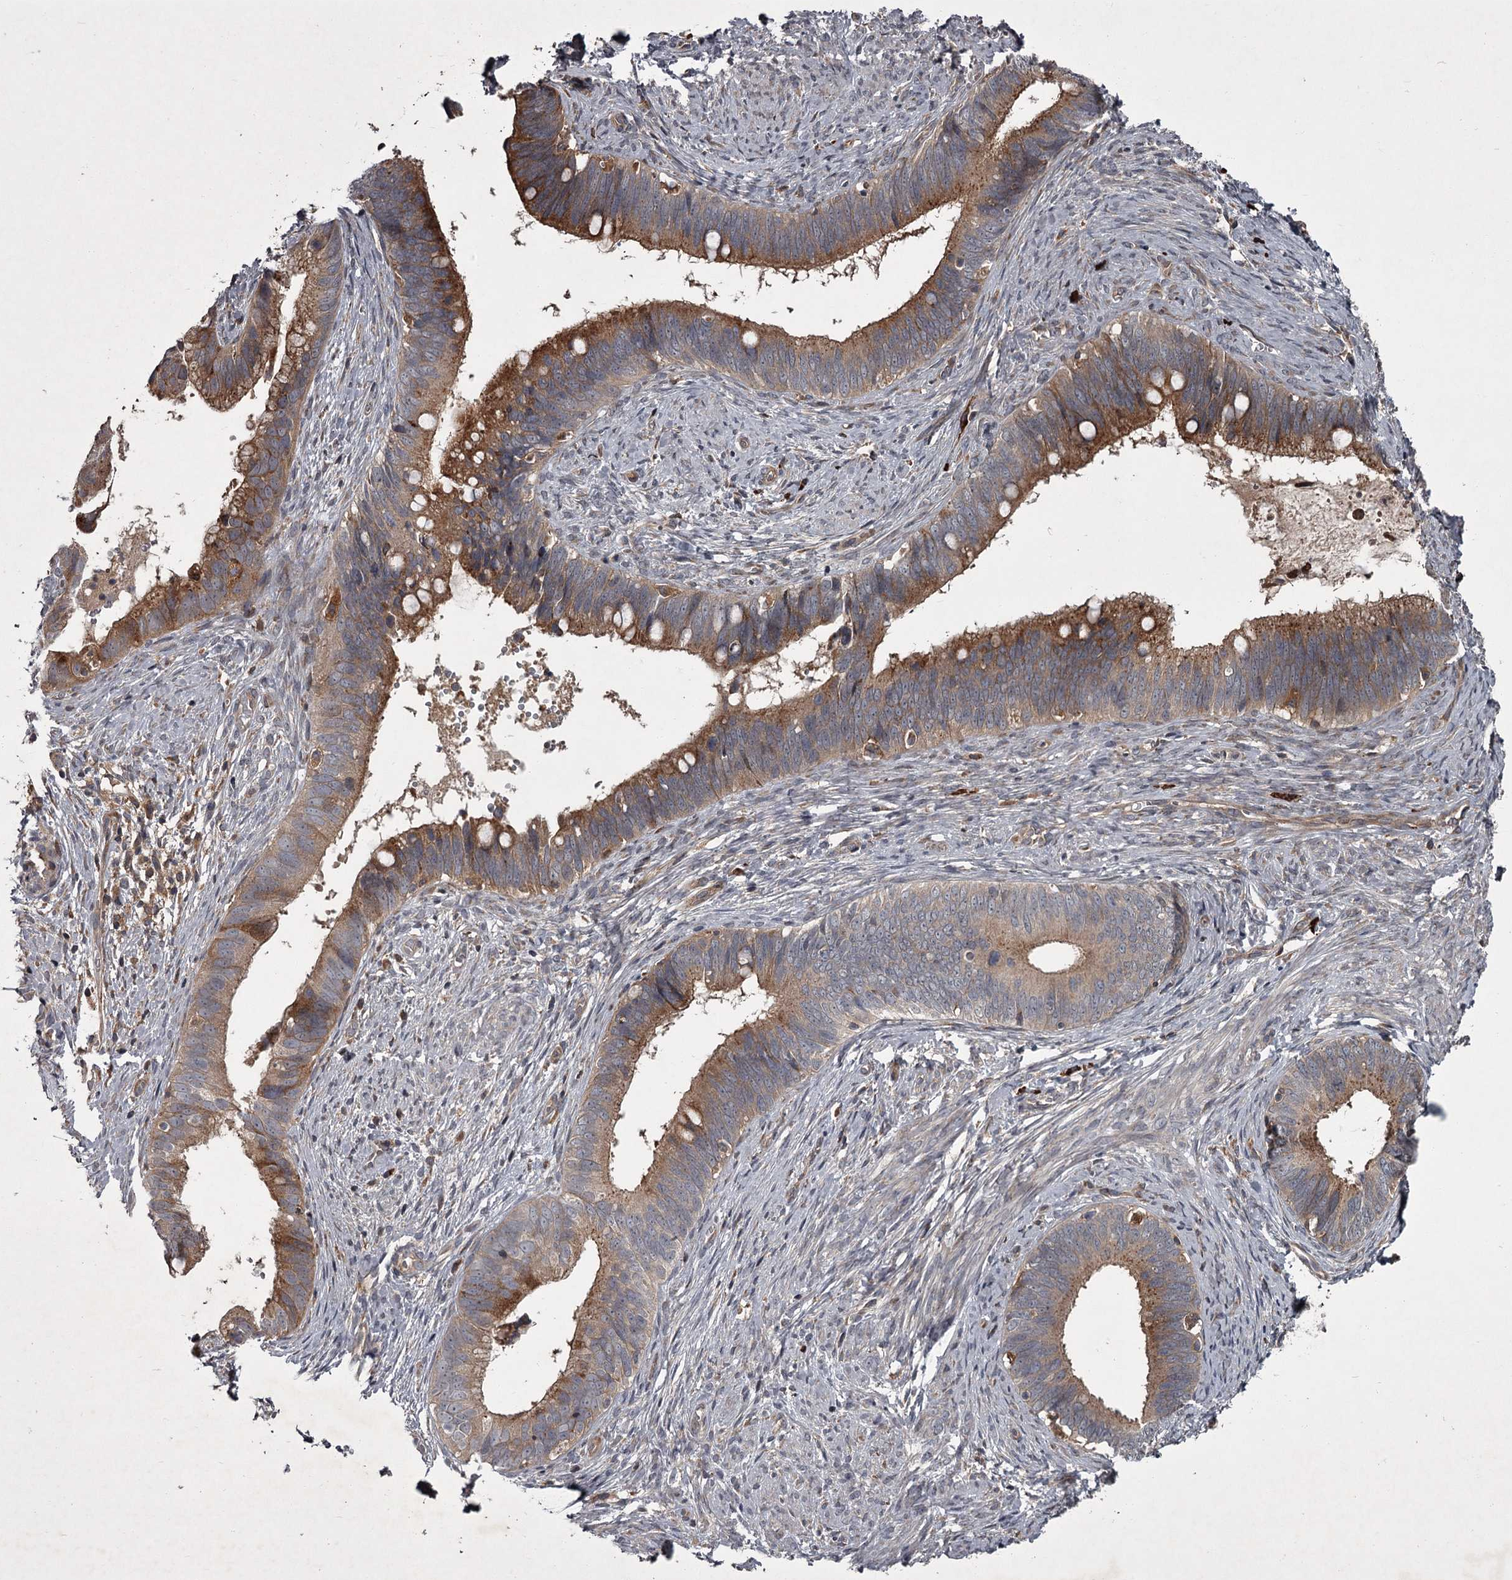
{"staining": {"intensity": "moderate", "quantity": ">75%", "location": "cytoplasmic/membranous"}, "tissue": "cervical cancer", "cell_type": "Tumor cells", "image_type": "cancer", "snomed": [{"axis": "morphology", "description": "Adenocarcinoma, NOS"}, {"axis": "topography", "description": "Cervix"}], "caption": "Immunohistochemistry (IHC) of human cervical cancer (adenocarcinoma) demonstrates medium levels of moderate cytoplasmic/membranous expression in approximately >75% of tumor cells.", "gene": "UNC93B1", "patient": {"sex": "female", "age": 42}}